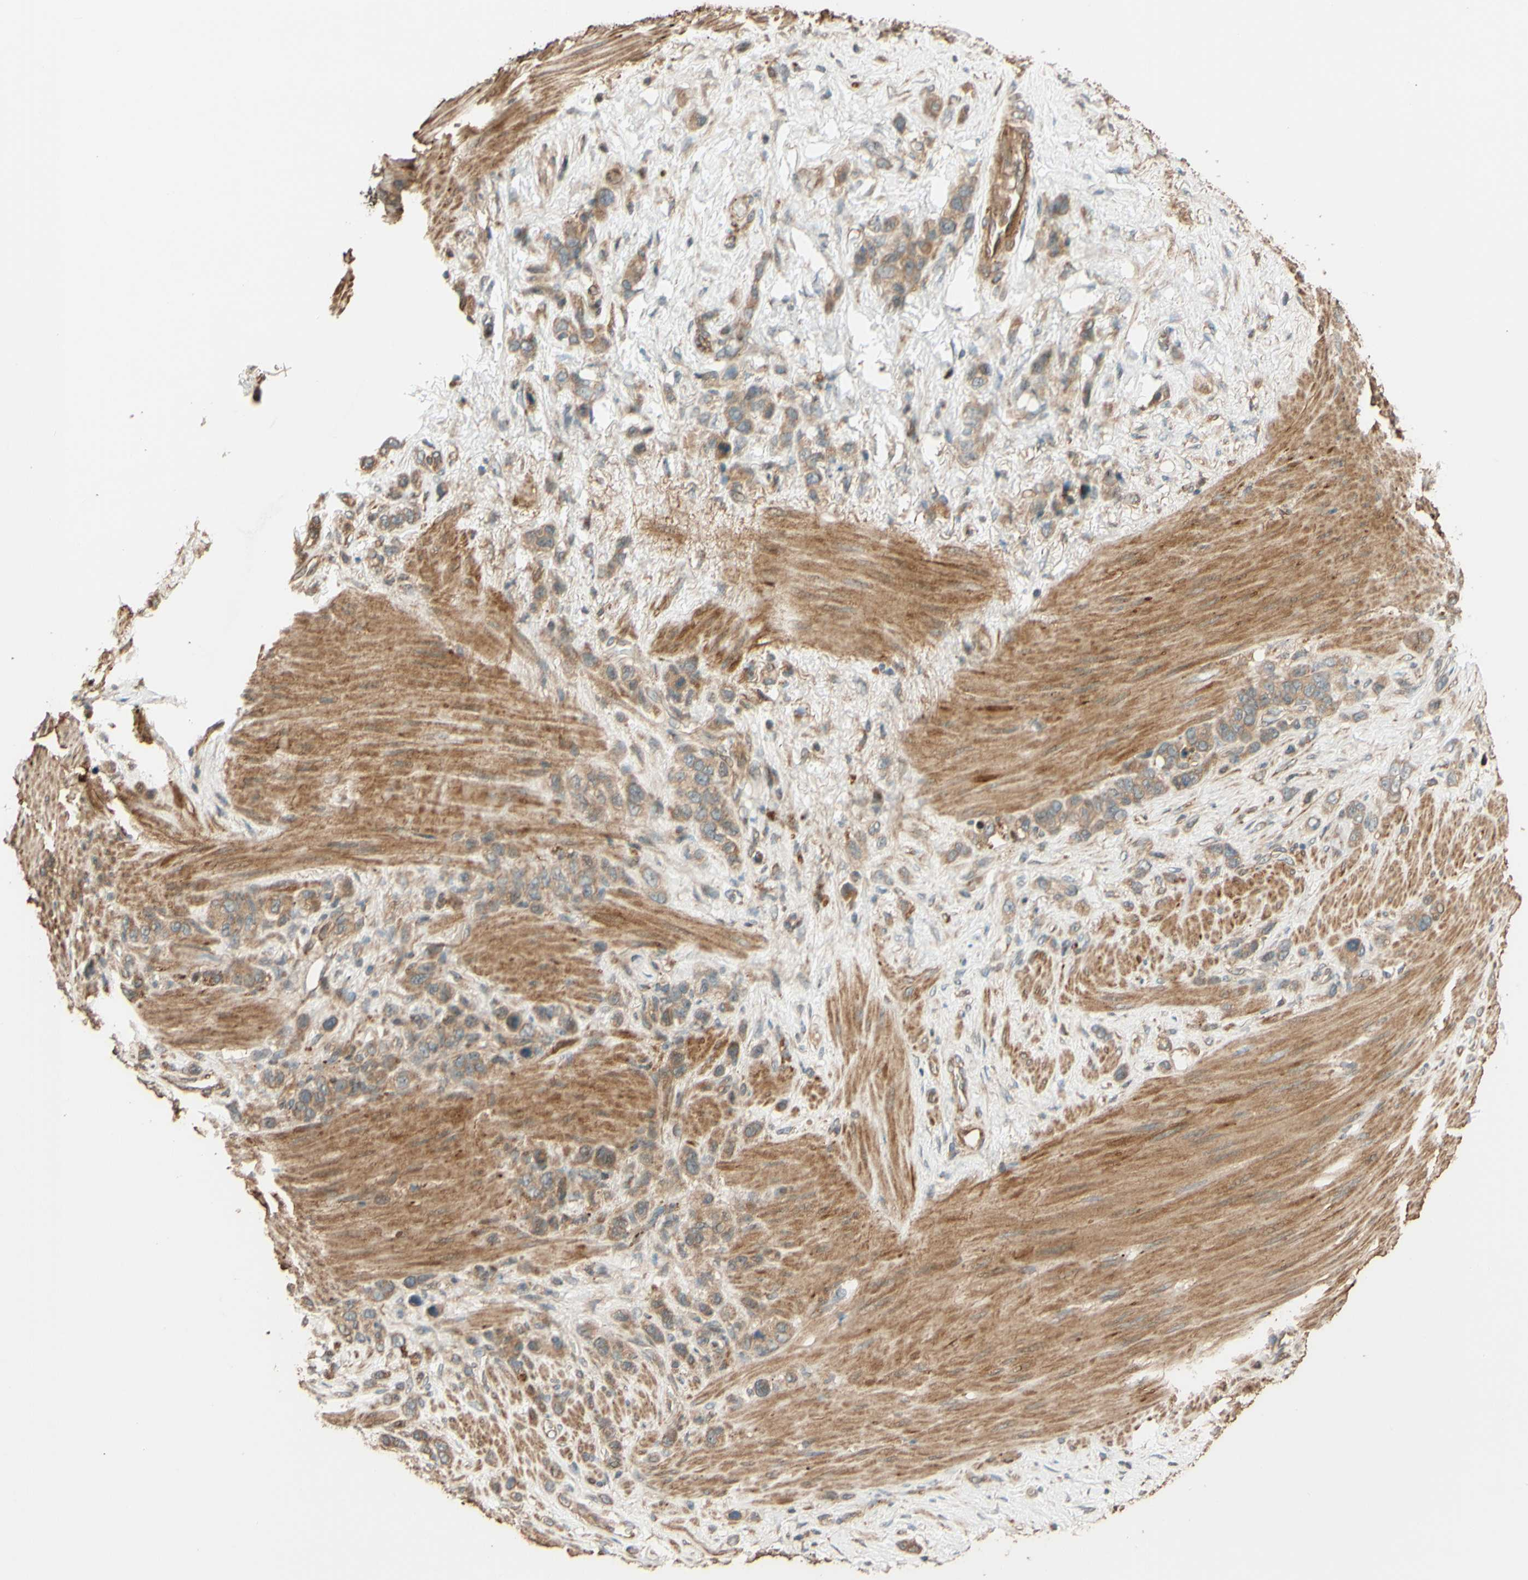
{"staining": {"intensity": "moderate", "quantity": ">75%", "location": "cytoplasmic/membranous"}, "tissue": "stomach cancer", "cell_type": "Tumor cells", "image_type": "cancer", "snomed": [{"axis": "morphology", "description": "Adenocarcinoma, NOS"}, {"axis": "morphology", "description": "Adenocarcinoma, High grade"}, {"axis": "topography", "description": "Stomach, upper"}, {"axis": "topography", "description": "Stomach, lower"}], "caption": "Tumor cells demonstrate moderate cytoplasmic/membranous positivity in approximately >75% of cells in adenocarcinoma (high-grade) (stomach). The protein of interest is stained brown, and the nuclei are stained in blue (DAB (3,3'-diaminobenzidine) IHC with brightfield microscopy, high magnification).", "gene": "RNF19A", "patient": {"sex": "female", "age": 65}}